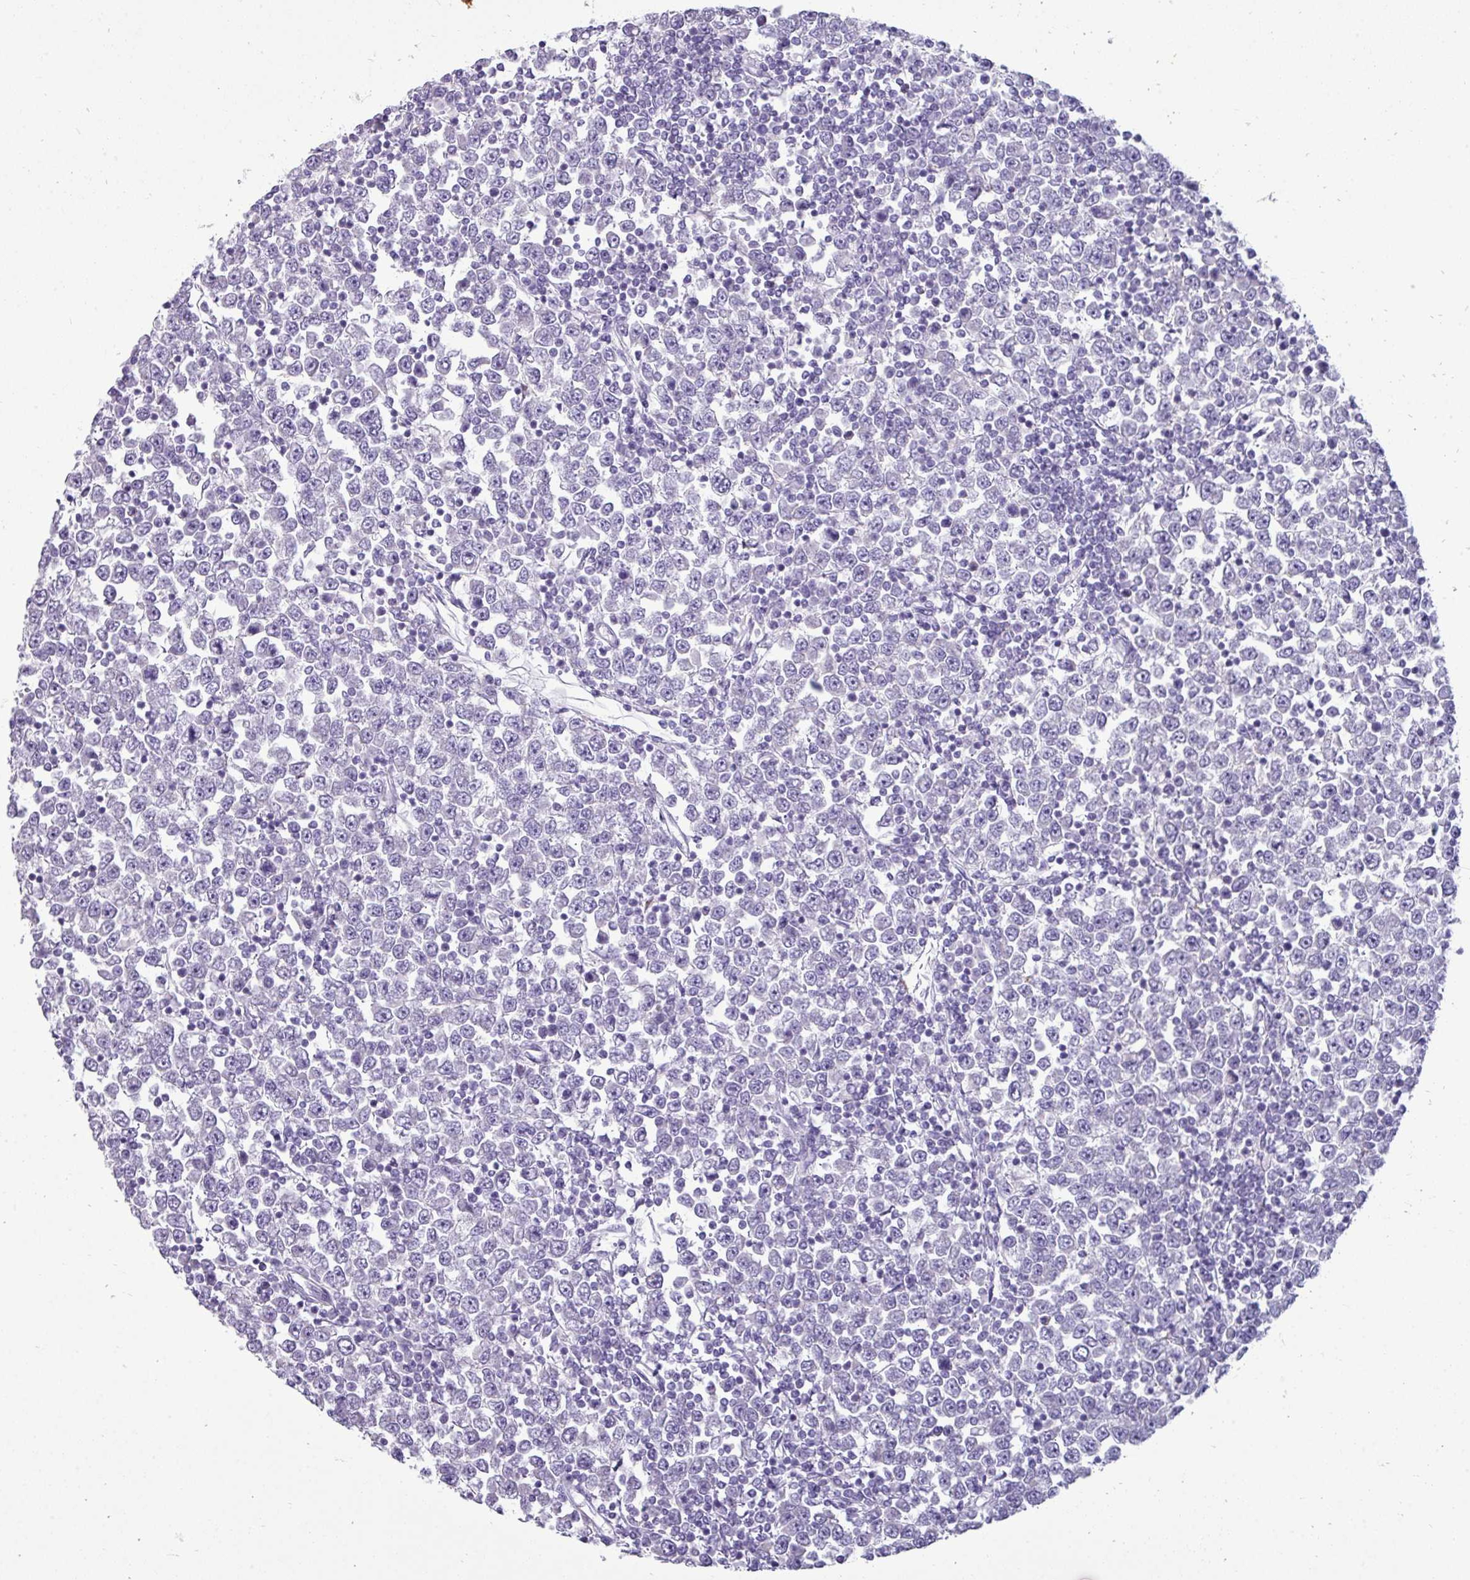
{"staining": {"intensity": "negative", "quantity": "none", "location": "none"}, "tissue": "testis cancer", "cell_type": "Tumor cells", "image_type": "cancer", "snomed": [{"axis": "morphology", "description": "Seminoma, NOS"}, {"axis": "topography", "description": "Testis"}], "caption": "An image of human testis cancer (seminoma) is negative for staining in tumor cells.", "gene": "TRIM39", "patient": {"sex": "male", "age": 65}}